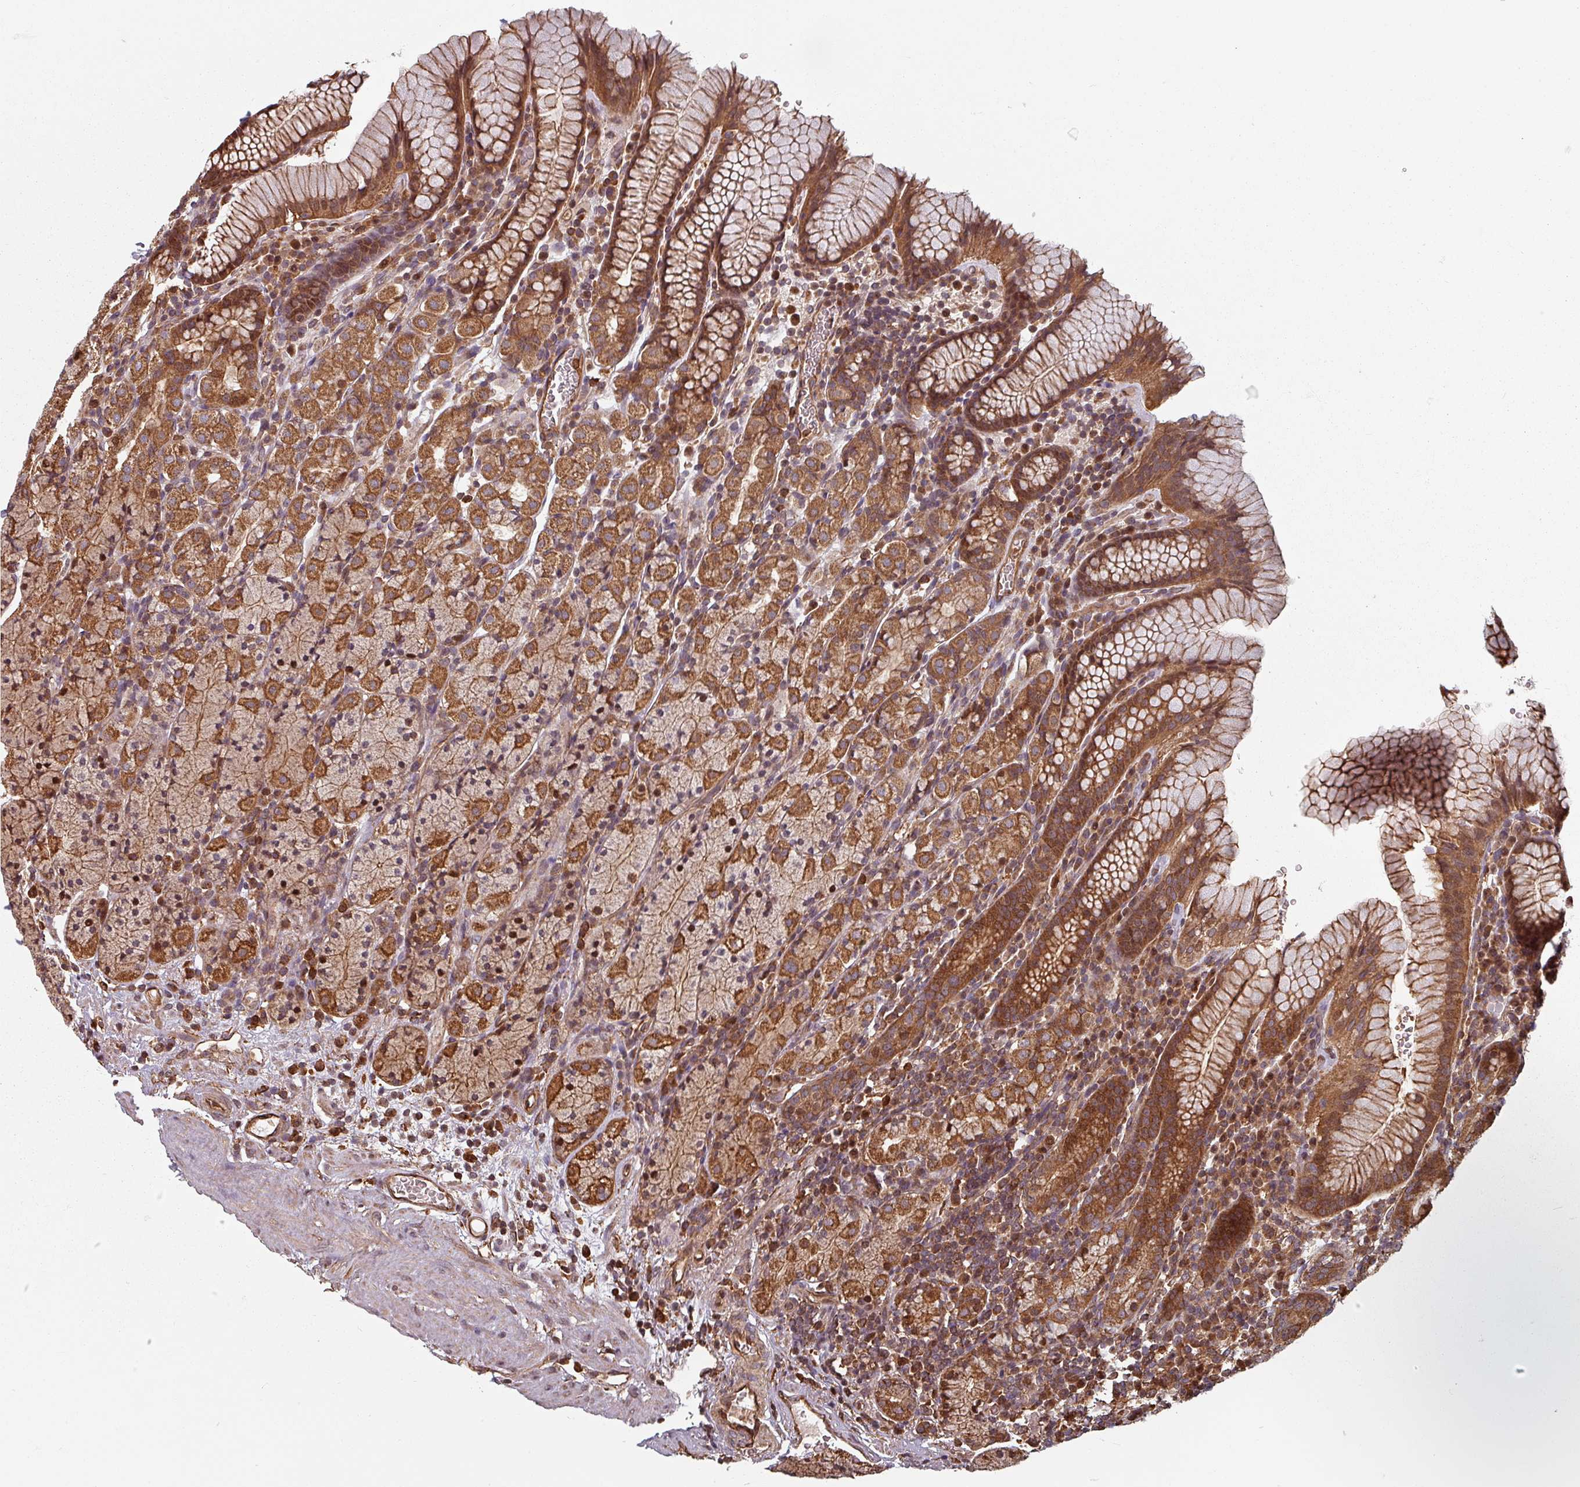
{"staining": {"intensity": "strong", "quantity": ">75%", "location": "cytoplasmic/membranous,nuclear"}, "tissue": "stomach", "cell_type": "Glandular cells", "image_type": "normal", "snomed": [{"axis": "morphology", "description": "Normal tissue, NOS"}, {"axis": "topography", "description": "Stomach, upper"}, {"axis": "topography", "description": "Stomach"}], "caption": "A high-resolution image shows immunohistochemistry (IHC) staining of benign stomach, which reveals strong cytoplasmic/membranous,nuclear positivity in approximately >75% of glandular cells.", "gene": "EID1", "patient": {"sex": "male", "age": 62}}